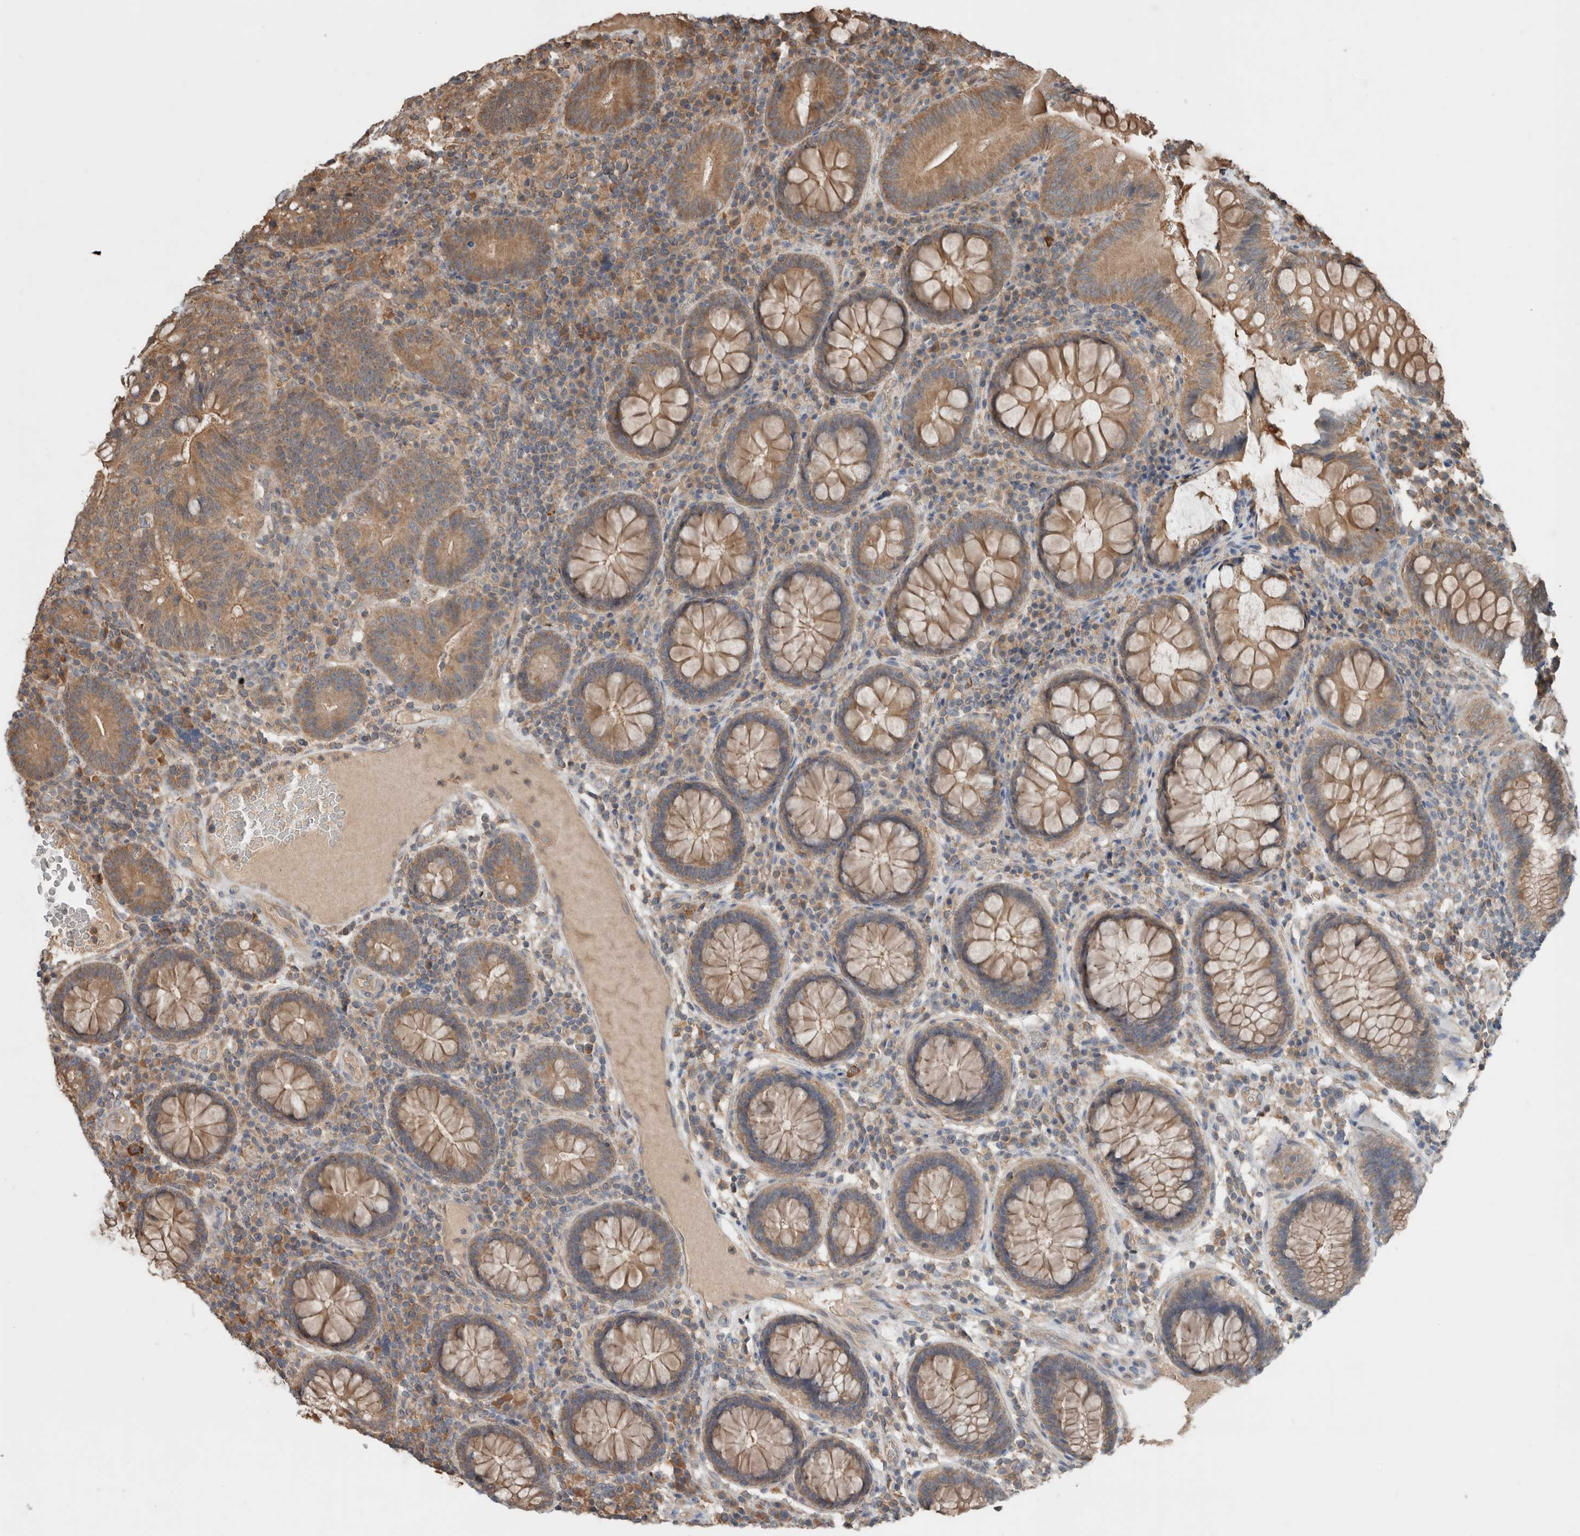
{"staining": {"intensity": "moderate", "quantity": ">75%", "location": "cytoplasmic/membranous"}, "tissue": "colorectal cancer", "cell_type": "Tumor cells", "image_type": "cancer", "snomed": [{"axis": "morphology", "description": "Adenocarcinoma, NOS"}, {"axis": "topography", "description": "Colon"}], "caption": "Moderate cytoplasmic/membranous positivity for a protein is seen in approximately >75% of tumor cells of colorectal cancer (adenocarcinoma) using immunohistochemistry (IHC).", "gene": "KLK14", "patient": {"sex": "female", "age": 66}}